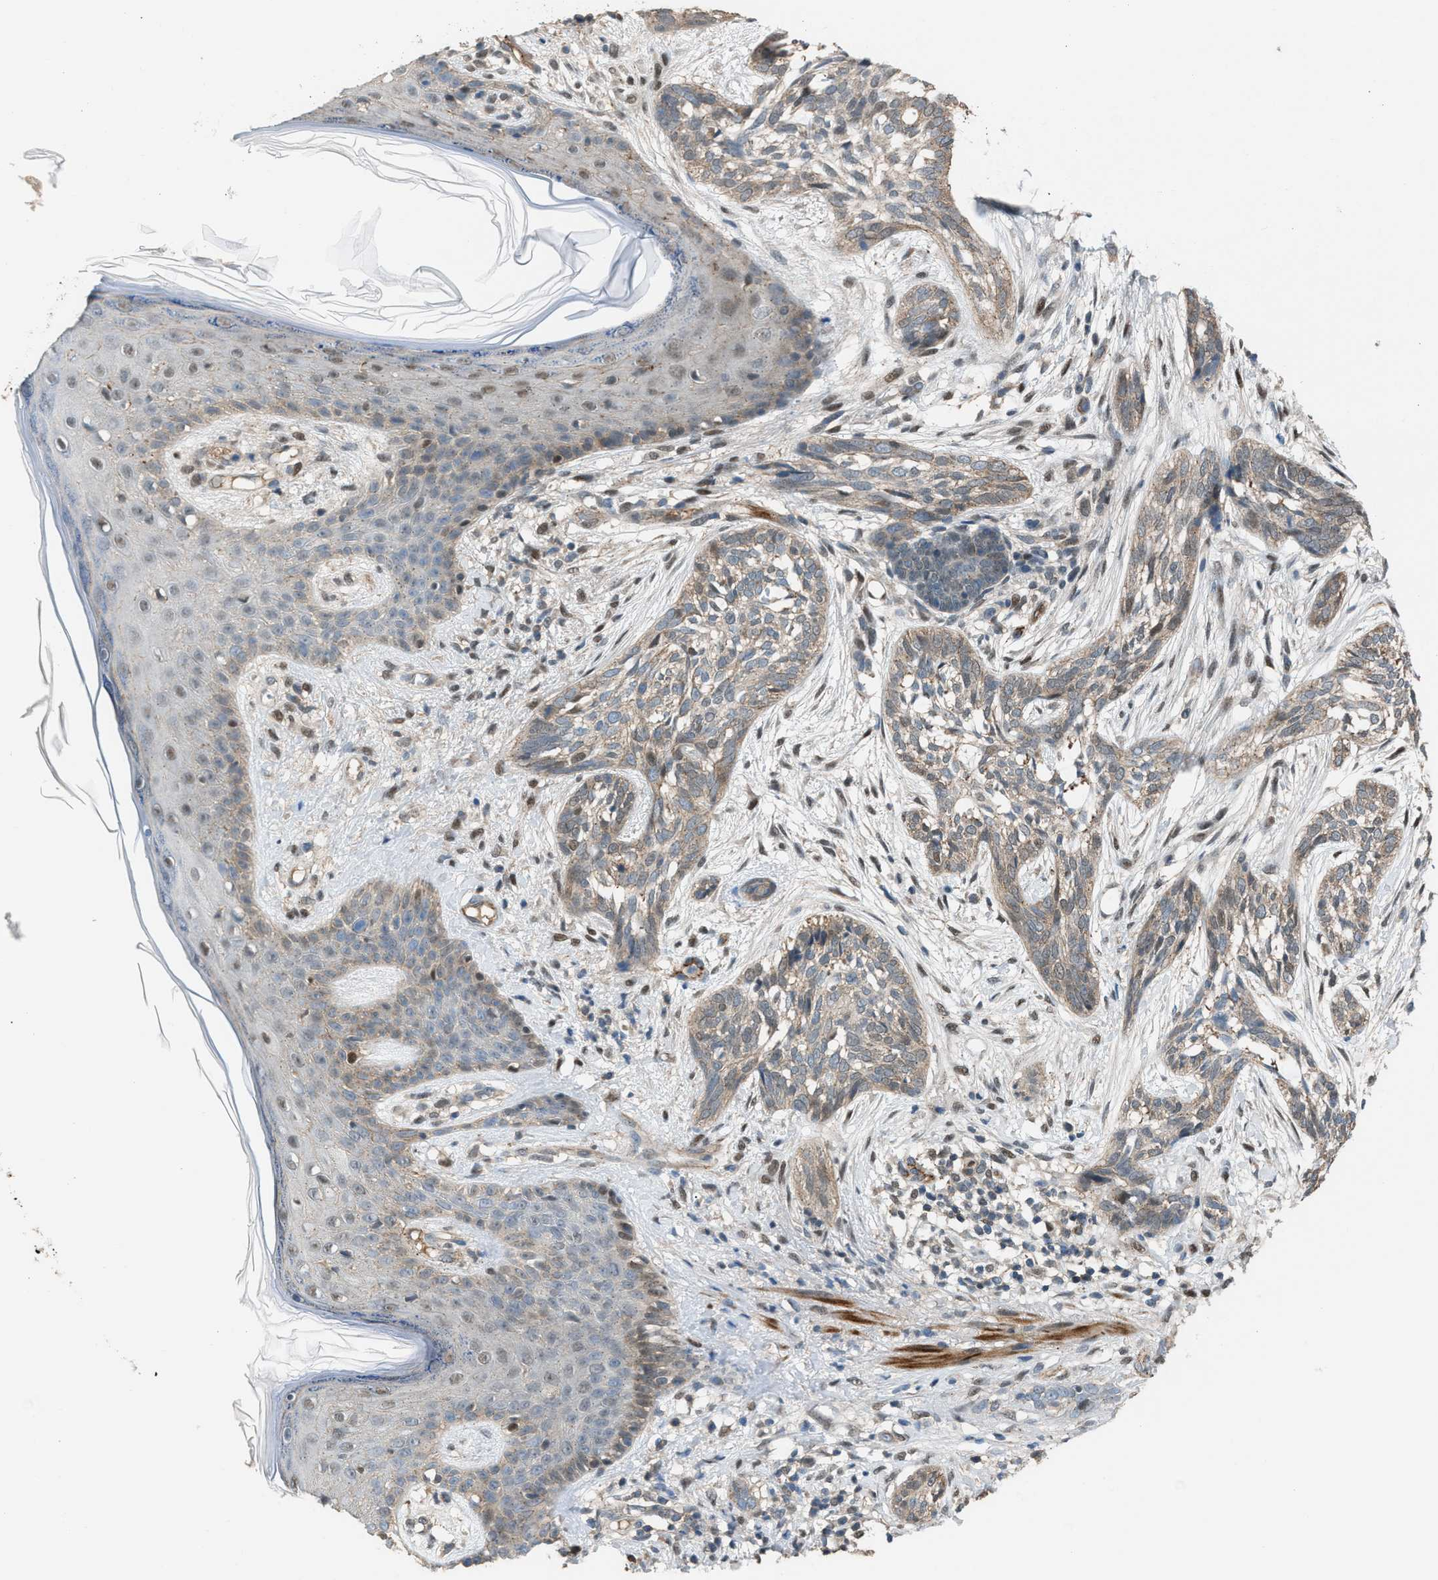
{"staining": {"intensity": "weak", "quantity": ">75%", "location": "cytoplasmic/membranous"}, "tissue": "skin cancer", "cell_type": "Tumor cells", "image_type": "cancer", "snomed": [{"axis": "morphology", "description": "Basal cell carcinoma"}, {"axis": "topography", "description": "Skin"}], "caption": "Tumor cells demonstrate low levels of weak cytoplasmic/membranous expression in approximately >75% of cells in skin cancer.", "gene": "CRTC1", "patient": {"sex": "female", "age": 88}}